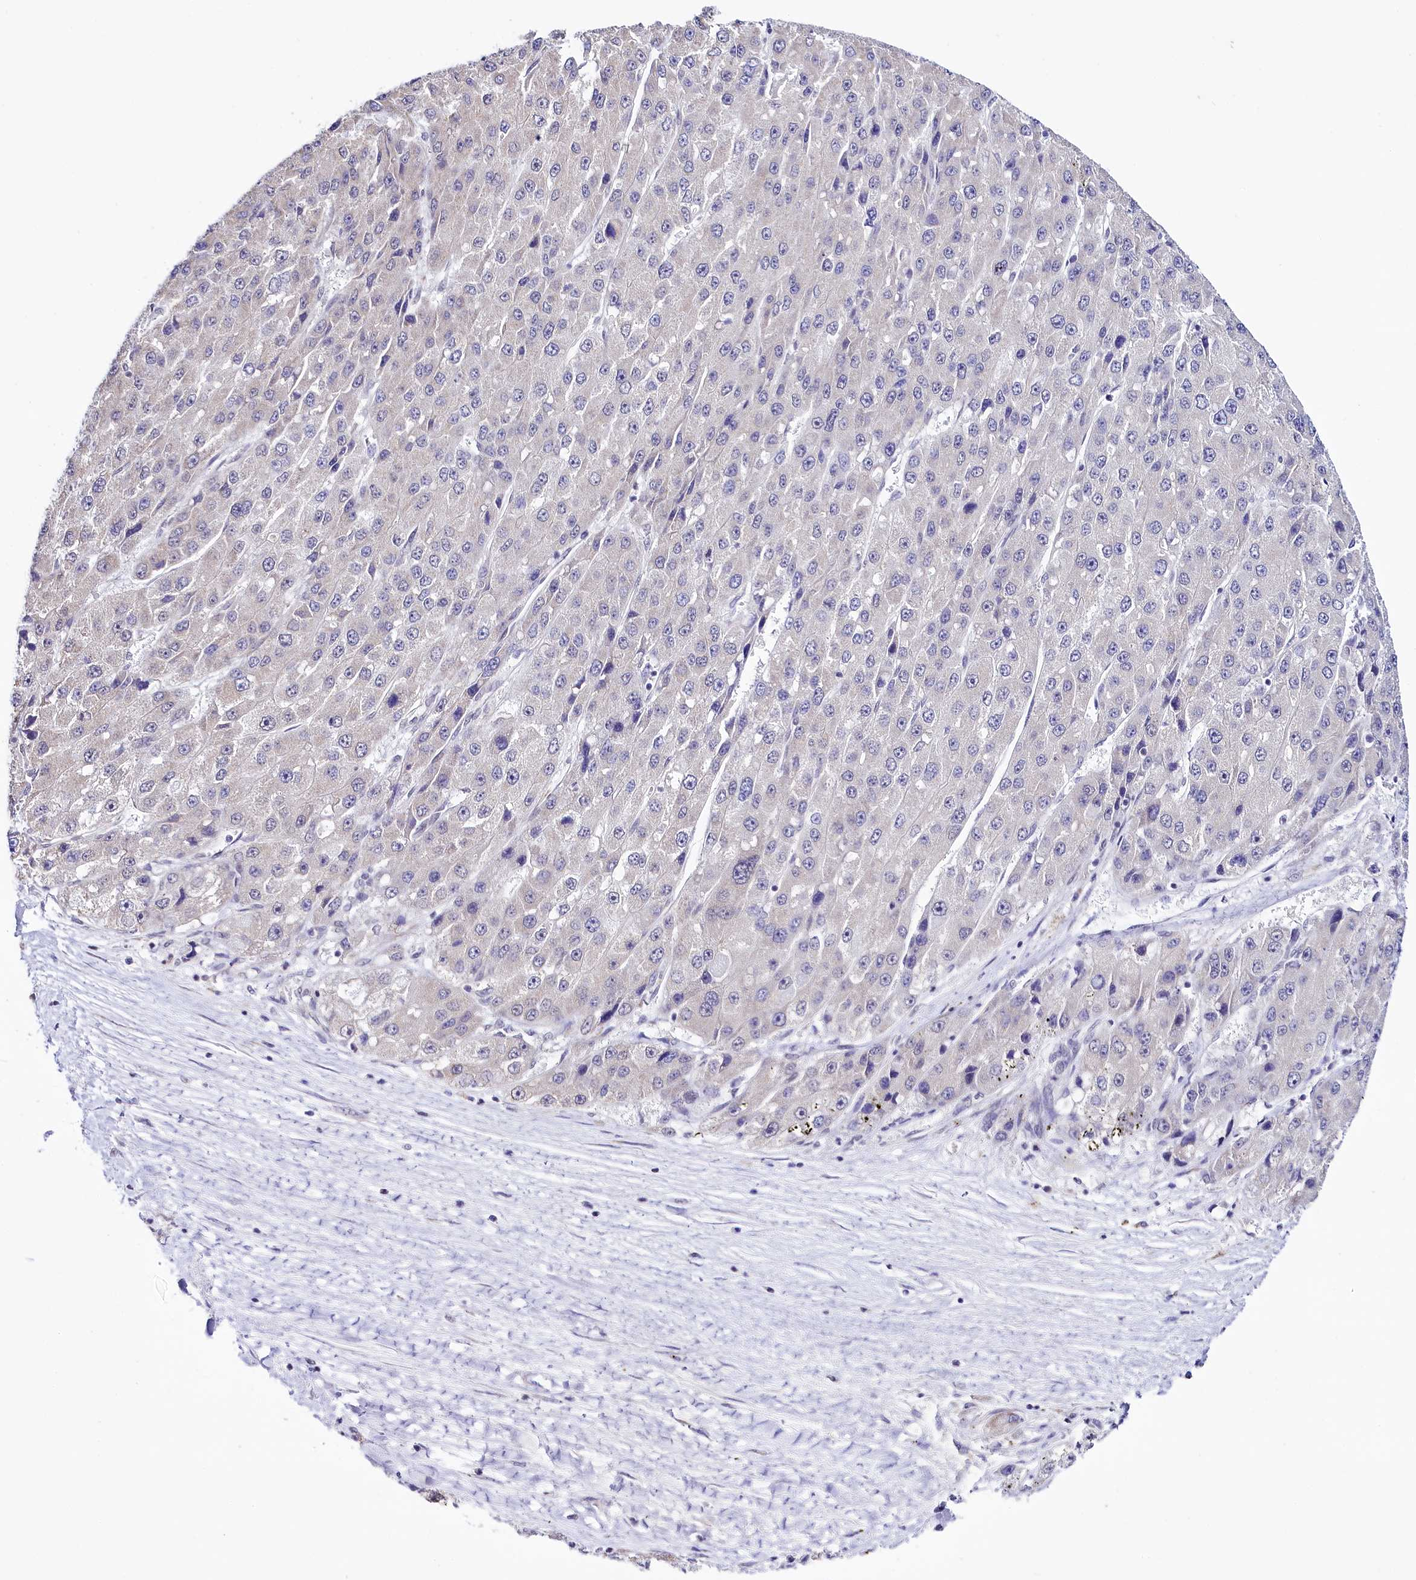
{"staining": {"intensity": "negative", "quantity": "none", "location": "none"}, "tissue": "liver cancer", "cell_type": "Tumor cells", "image_type": "cancer", "snomed": [{"axis": "morphology", "description": "Carcinoma, Hepatocellular, NOS"}, {"axis": "topography", "description": "Liver"}], "caption": "This is an immunohistochemistry histopathology image of liver cancer (hepatocellular carcinoma). There is no staining in tumor cells.", "gene": "SPATS2", "patient": {"sex": "female", "age": 73}}